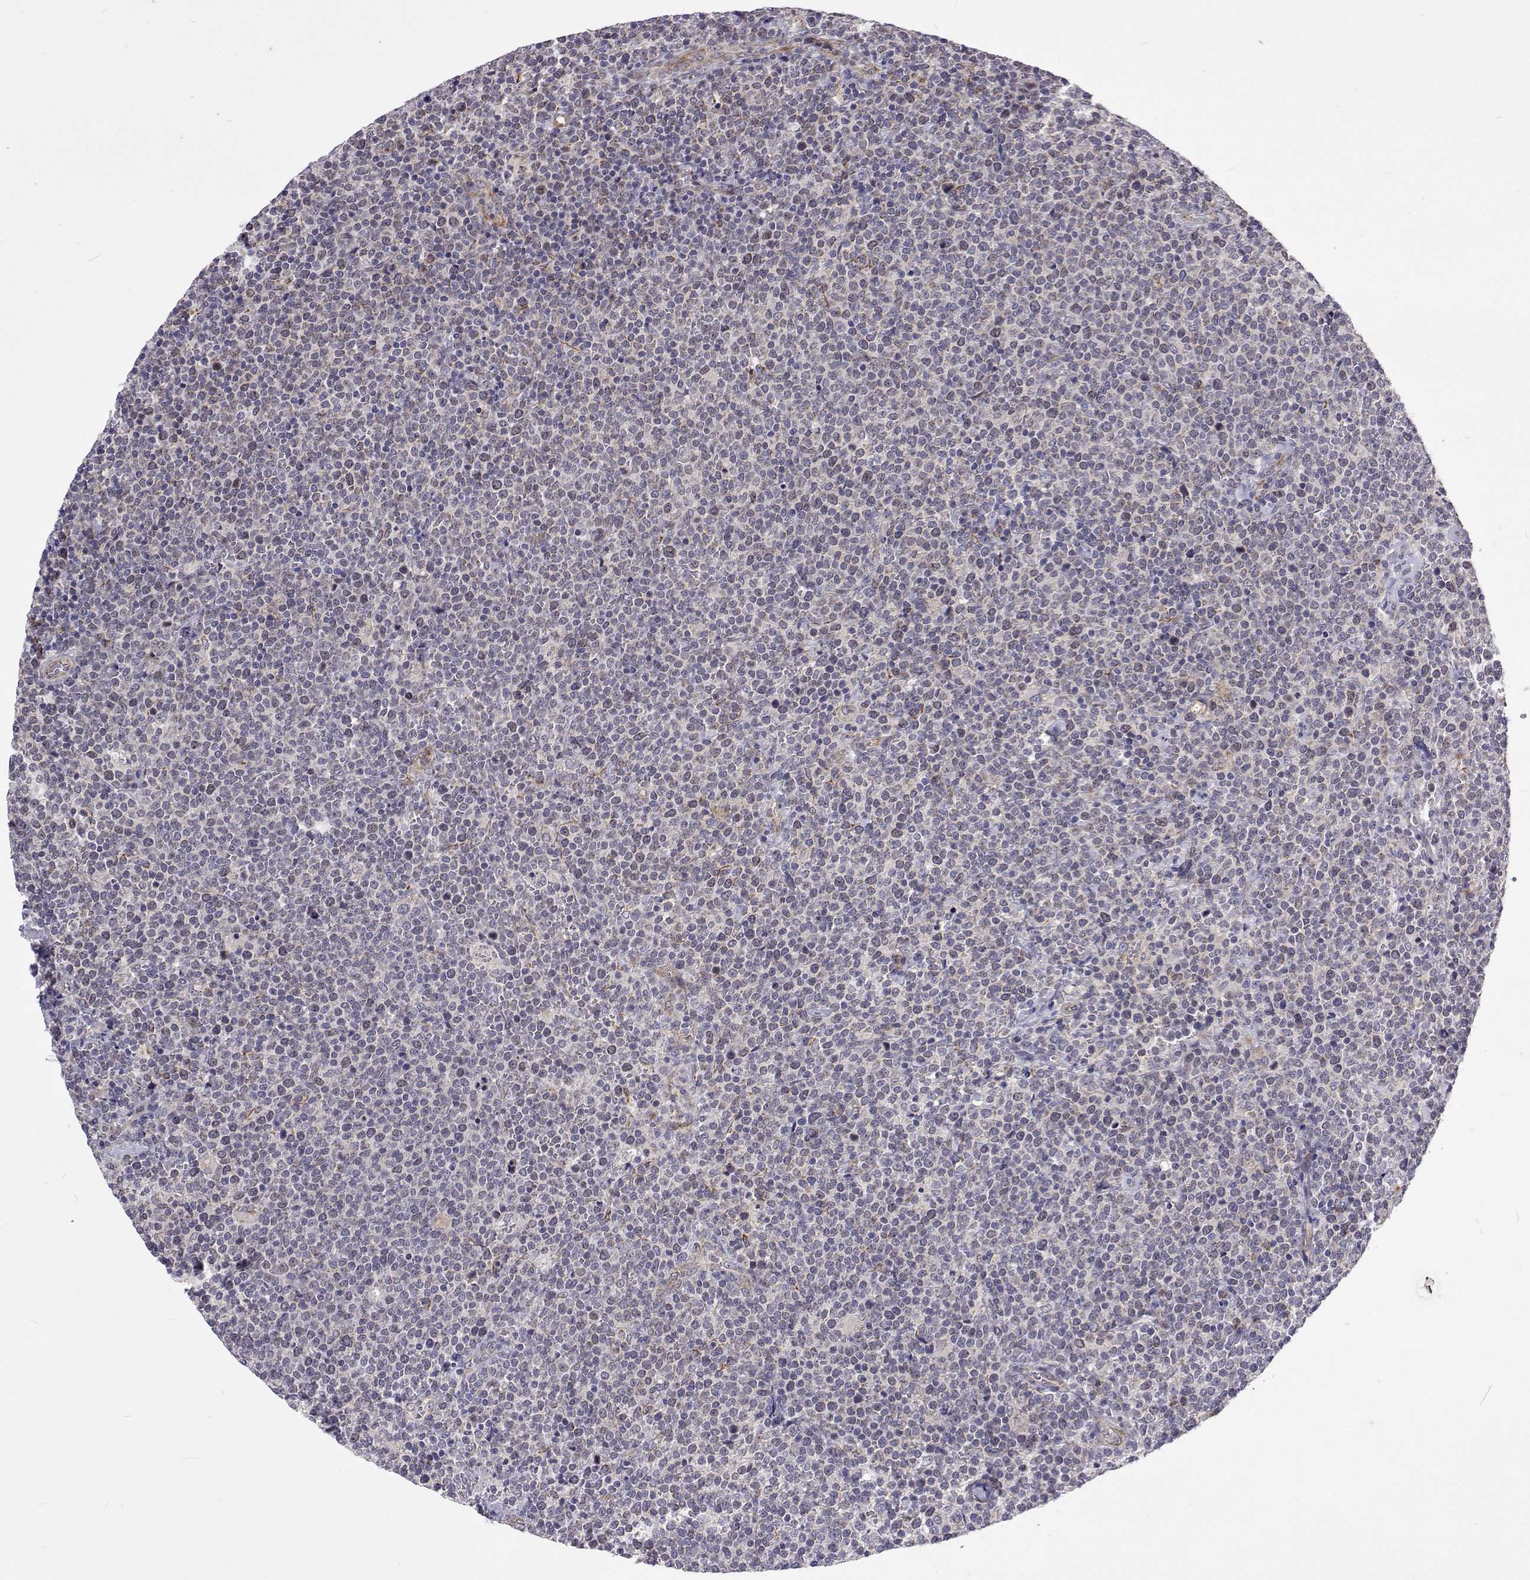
{"staining": {"intensity": "negative", "quantity": "none", "location": "none"}, "tissue": "lymphoma", "cell_type": "Tumor cells", "image_type": "cancer", "snomed": [{"axis": "morphology", "description": "Malignant lymphoma, non-Hodgkin's type, High grade"}, {"axis": "topography", "description": "Lymph node"}], "caption": "Immunohistochemistry (IHC) photomicrograph of neoplastic tissue: human malignant lymphoma, non-Hodgkin's type (high-grade) stained with DAB demonstrates no significant protein staining in tumor cells.", "gene": "DHTKD1", "patient": {"sex": "male", "age": 61}}